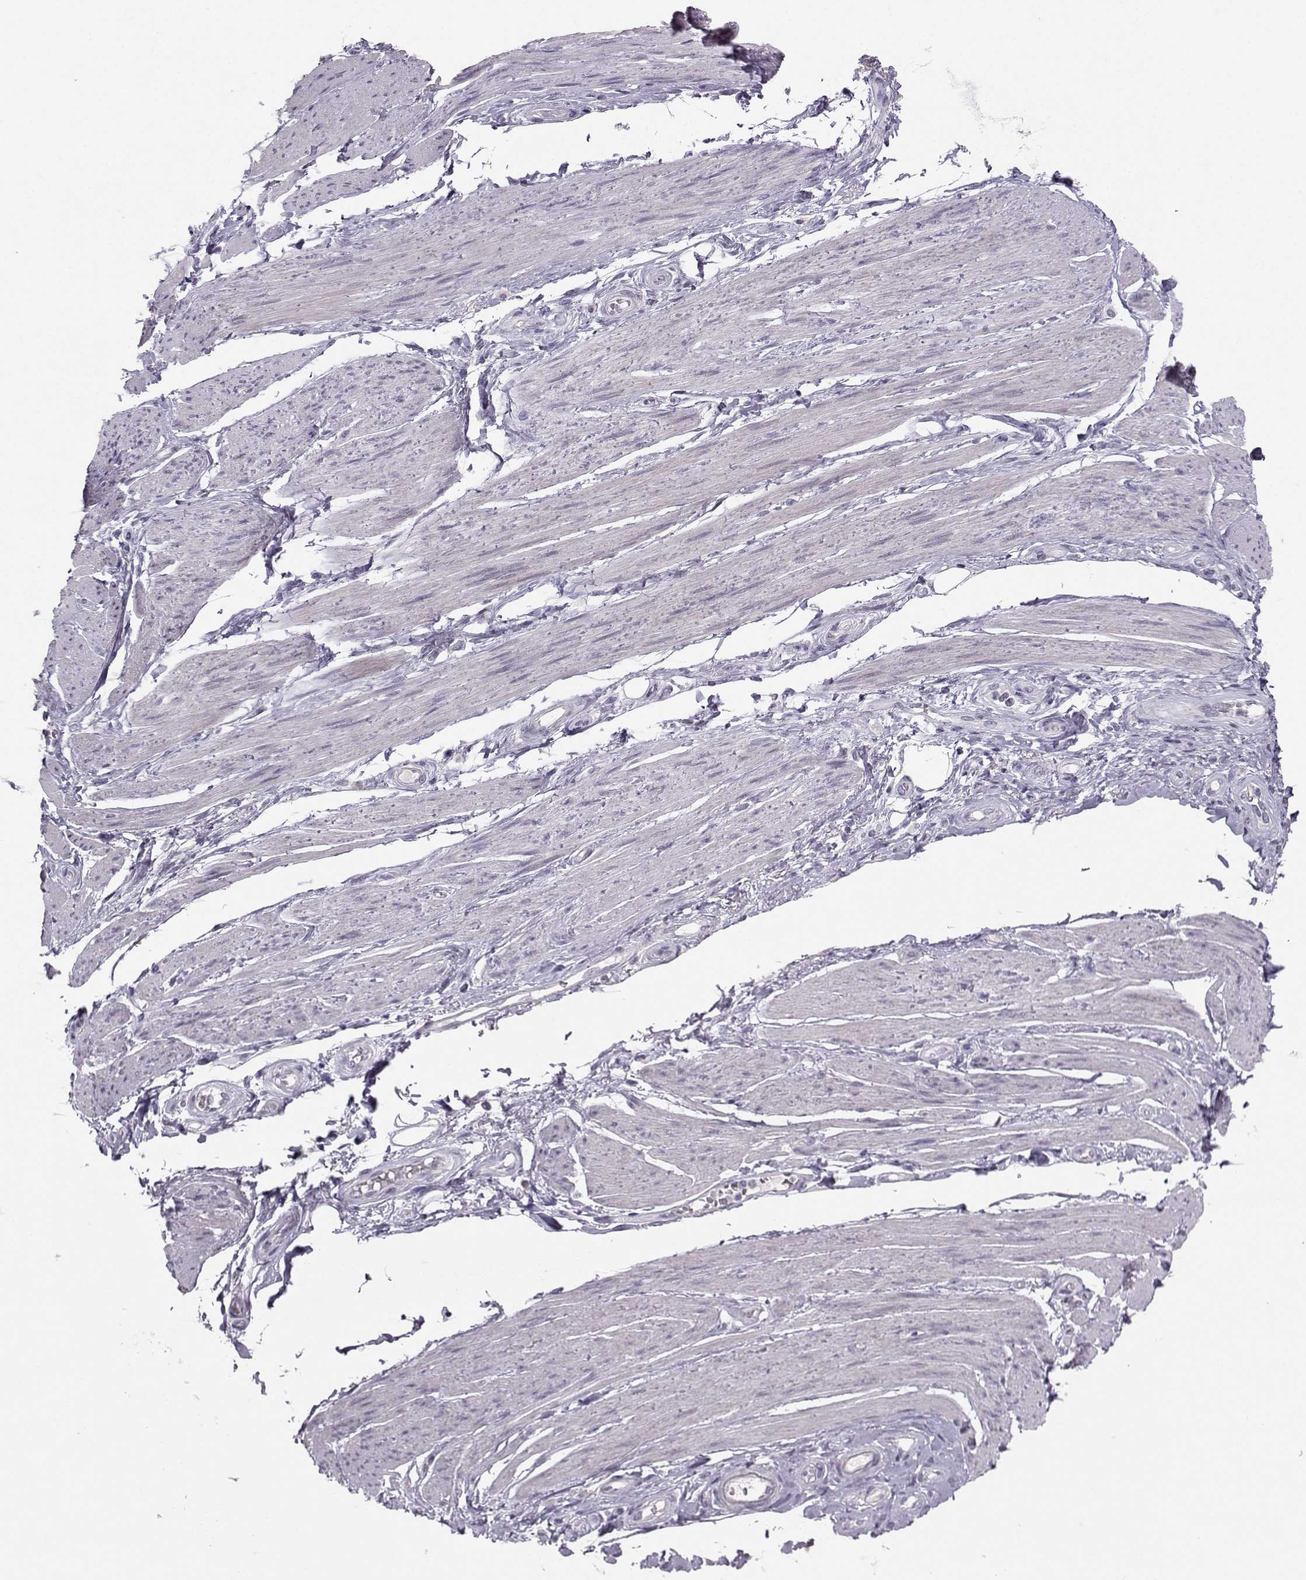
{"staining": {"intensity": "negative", "quantity": "none", "location": "none"}, "tissue": "skeletal muscle", "cell_type": "Myocytes", "image_type": "normal", "snomed": [{"axis": "morphology", "description": "Normal tissue, NOS"}, {"axis": "topography", "description": "Skeletal muscle"}, {"axis": "topography", "description": "Anal"}, {"axis": "topography", "description": "Peripheral nerve tissue"}], "caption": "Immunohistochemical staining of unremarkable human skeletal muscle reveals no significant expression in myocytes. (DAB immunohistochemistry (IHC), high magnification).", "gene": "PKP2", "patient": {"sex": "male", "age": 53}}